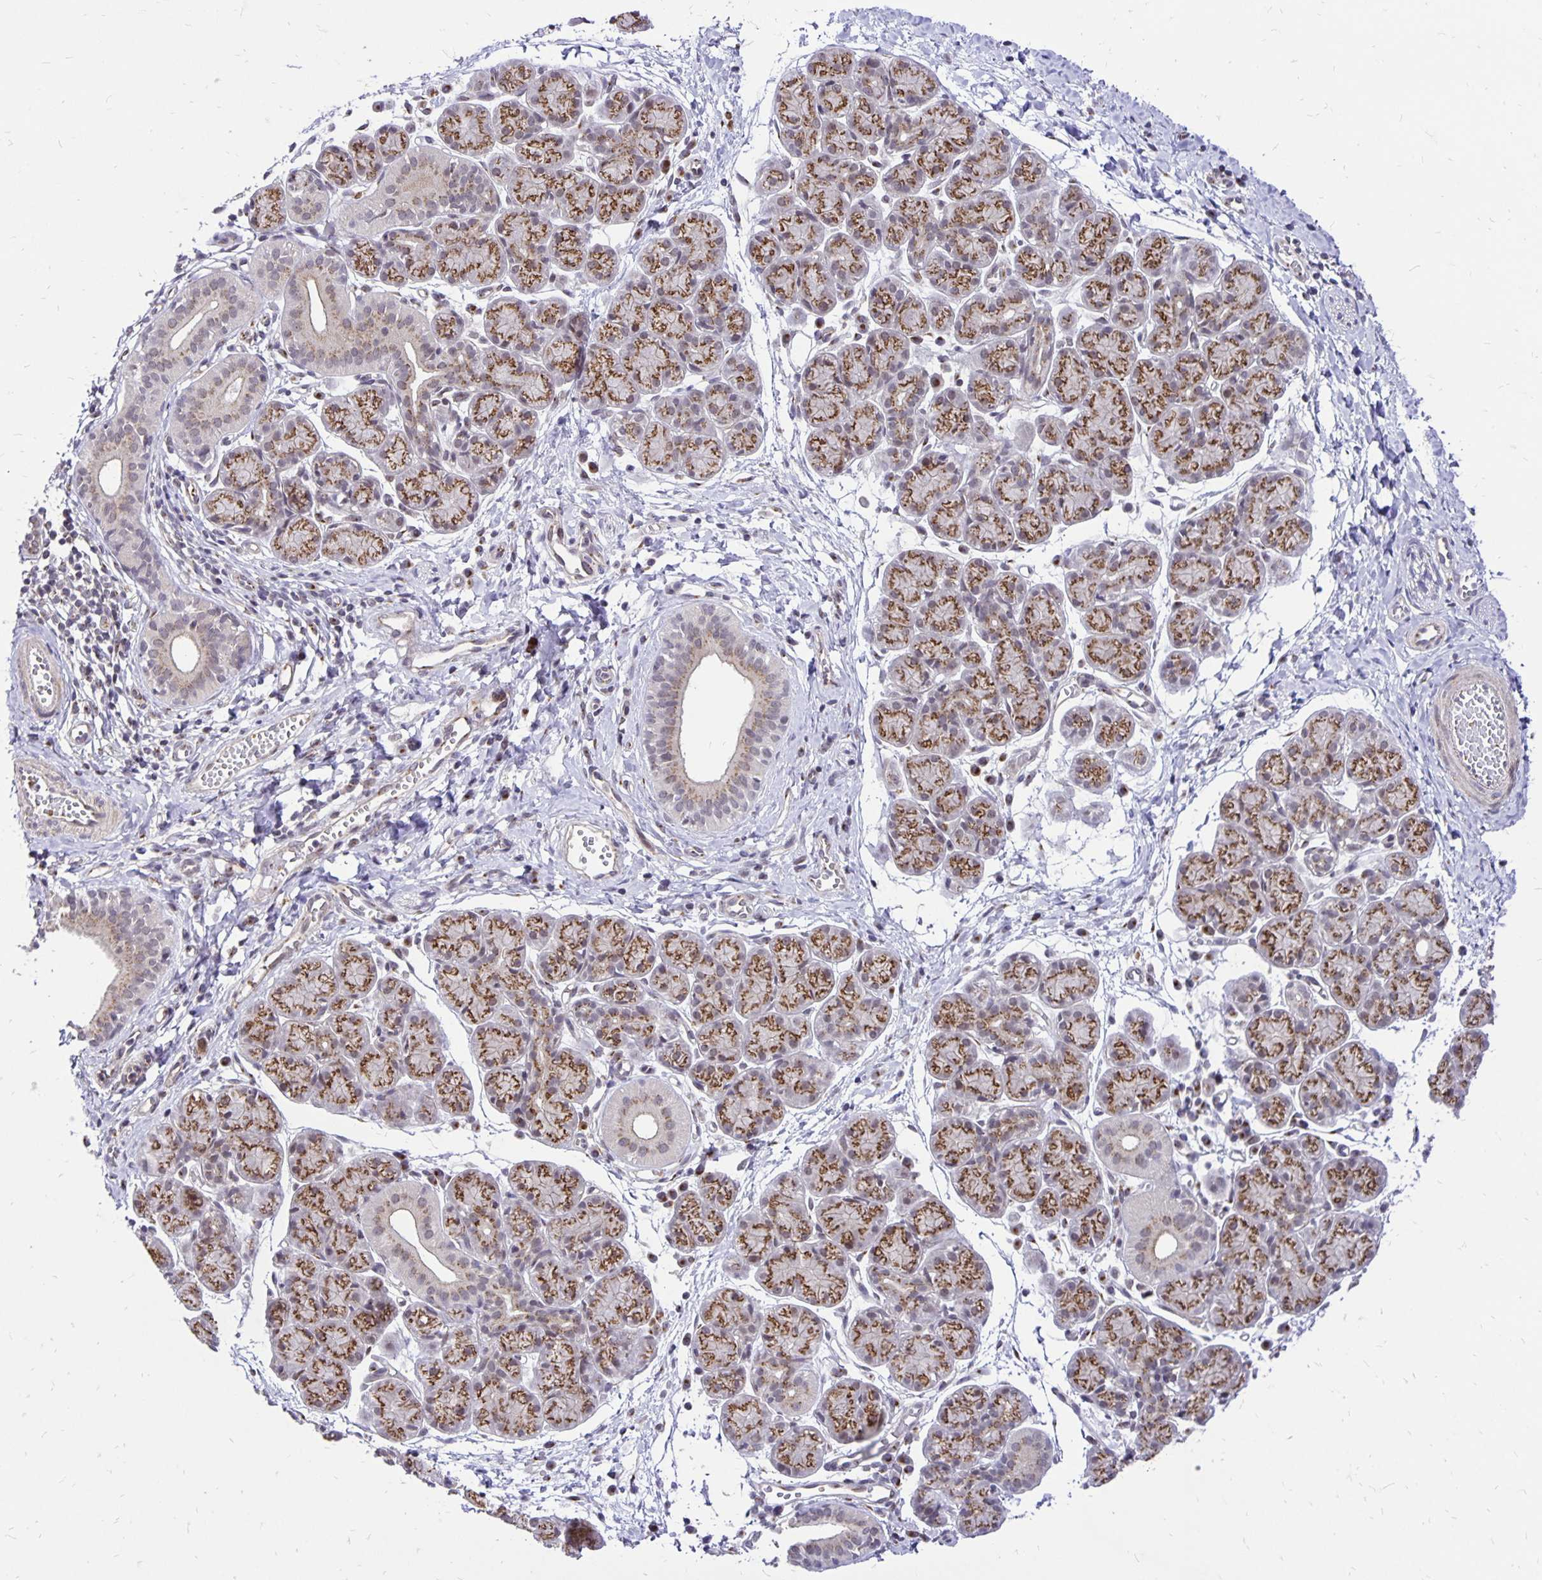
{"staining": {"intensity": "moderate", "quantity": ">75%", "location": "cytoplasmic/membranous"}, "tissue": "salivary gland", "cell_type": "Glandular cells", "image_type": "normal", "snomed": [{"axis": "morphology", "description": "Normal tissue, NOS"}, {"axis": "morphology", "description": "Inflammation, NOS"}, {"axis": "topography", "description": "Lymph node"}, {"axis": "topography", "description": "Salivary gland"}], "caption": "An image of salivary gland stained for a protein exhibits moderate cytoplasmic/membranous brown staining in glandular cells.", "gene": "GOLGA5", "patient": {"sex": "male", "age": 3}}